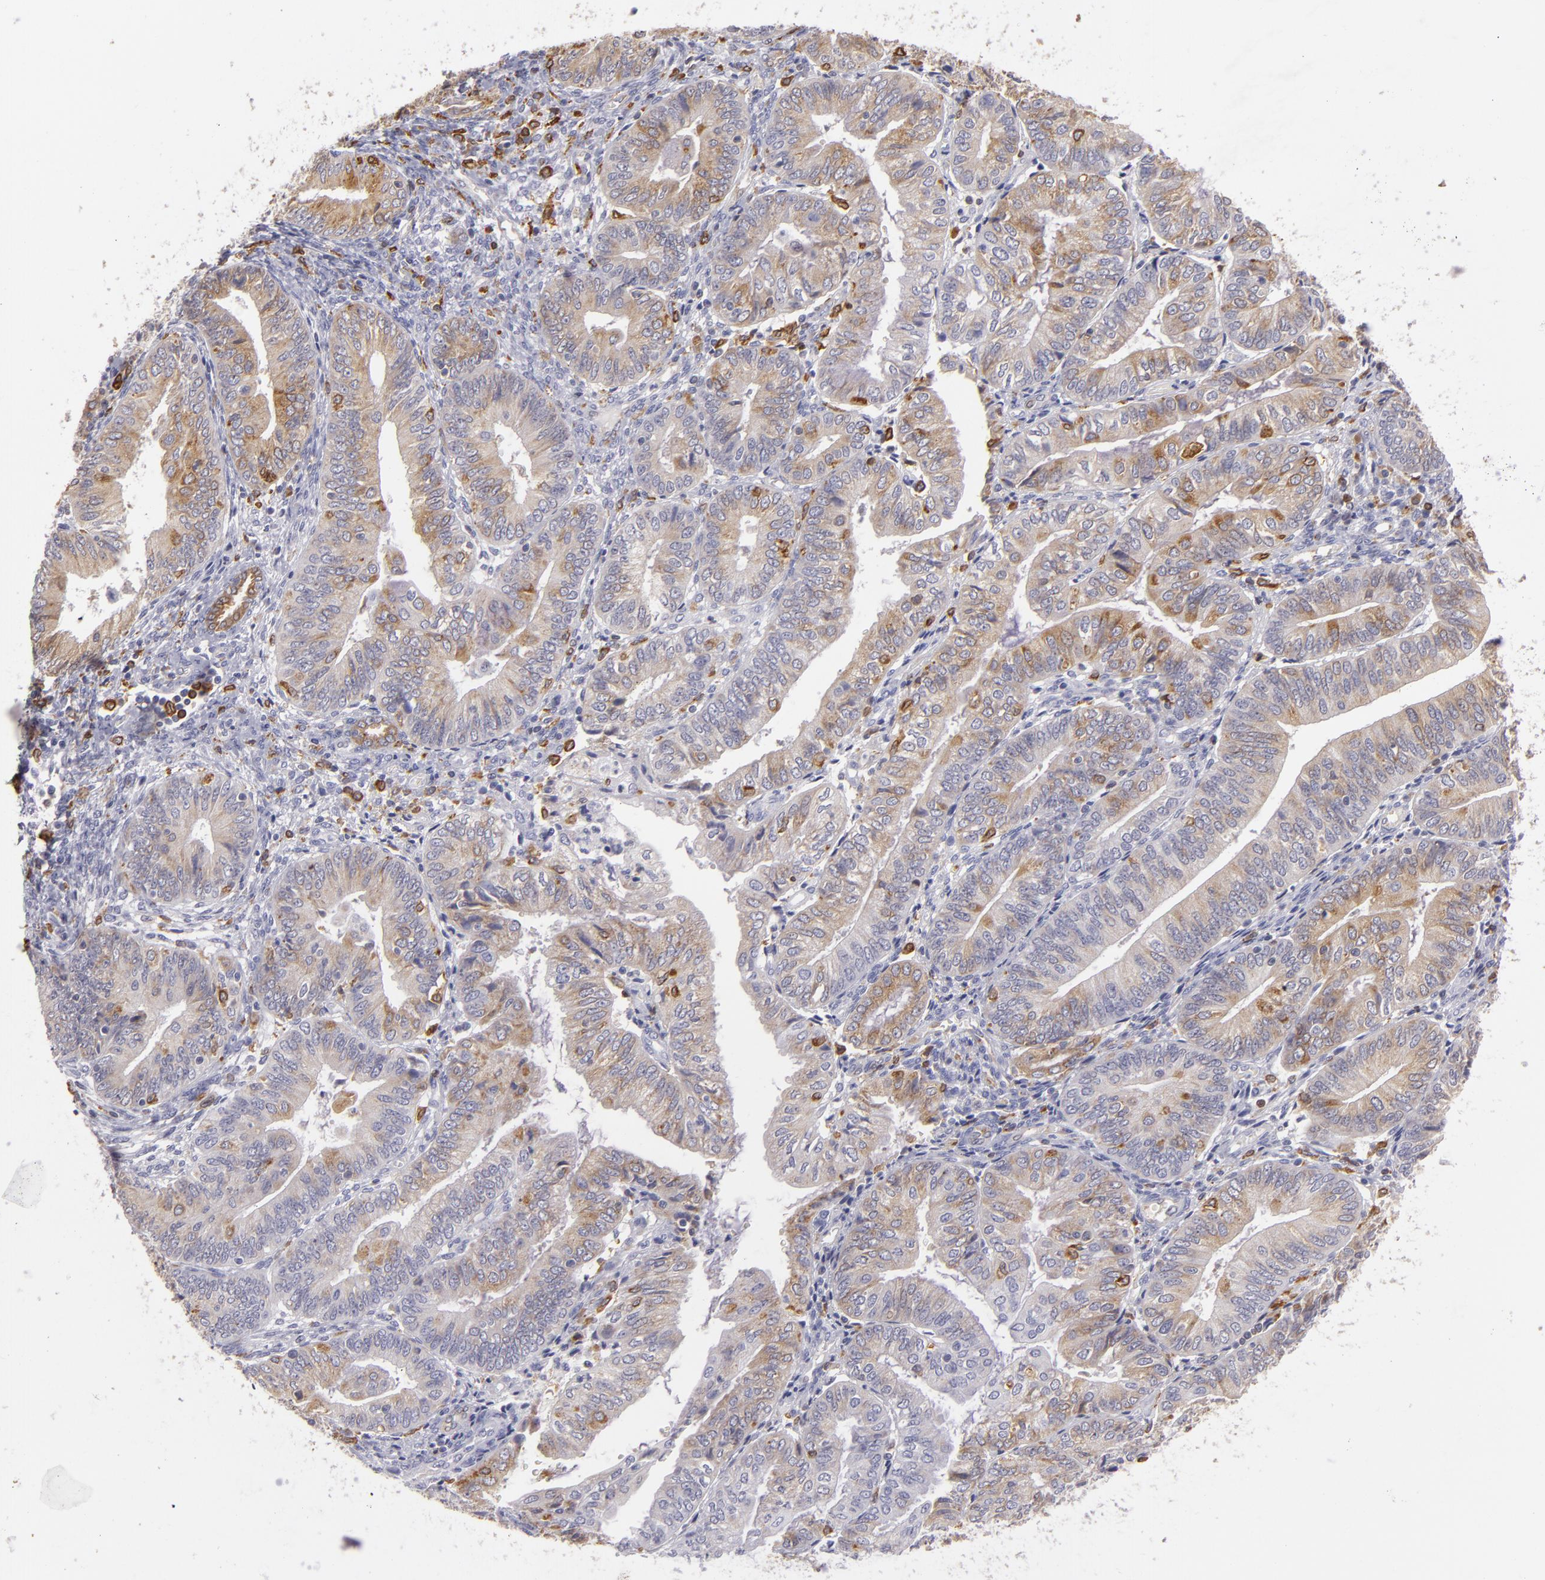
{"staining": {"intensity": "weak", "quantity": "25%-75%", "location": "cytoplasmic/membranous"}, "tissue": "endometrial cancer", "cell_type": "Tumor cells", "image_type": "cancer", "snomed": [{"axis": "morphology", "description": "Adenocarcinoma, NOS"}, {"axis": "topography", "description": "Endometrium"}], "caption": "Adenocarcinoma (endometrial) was stained to show a protein in brown. There is low levels of weak cytoplasmic/membranous expression in approximately 25%-75% of tumor cells.", "gene": "CD74", "patient": {"sex": "female", "age": 55}}